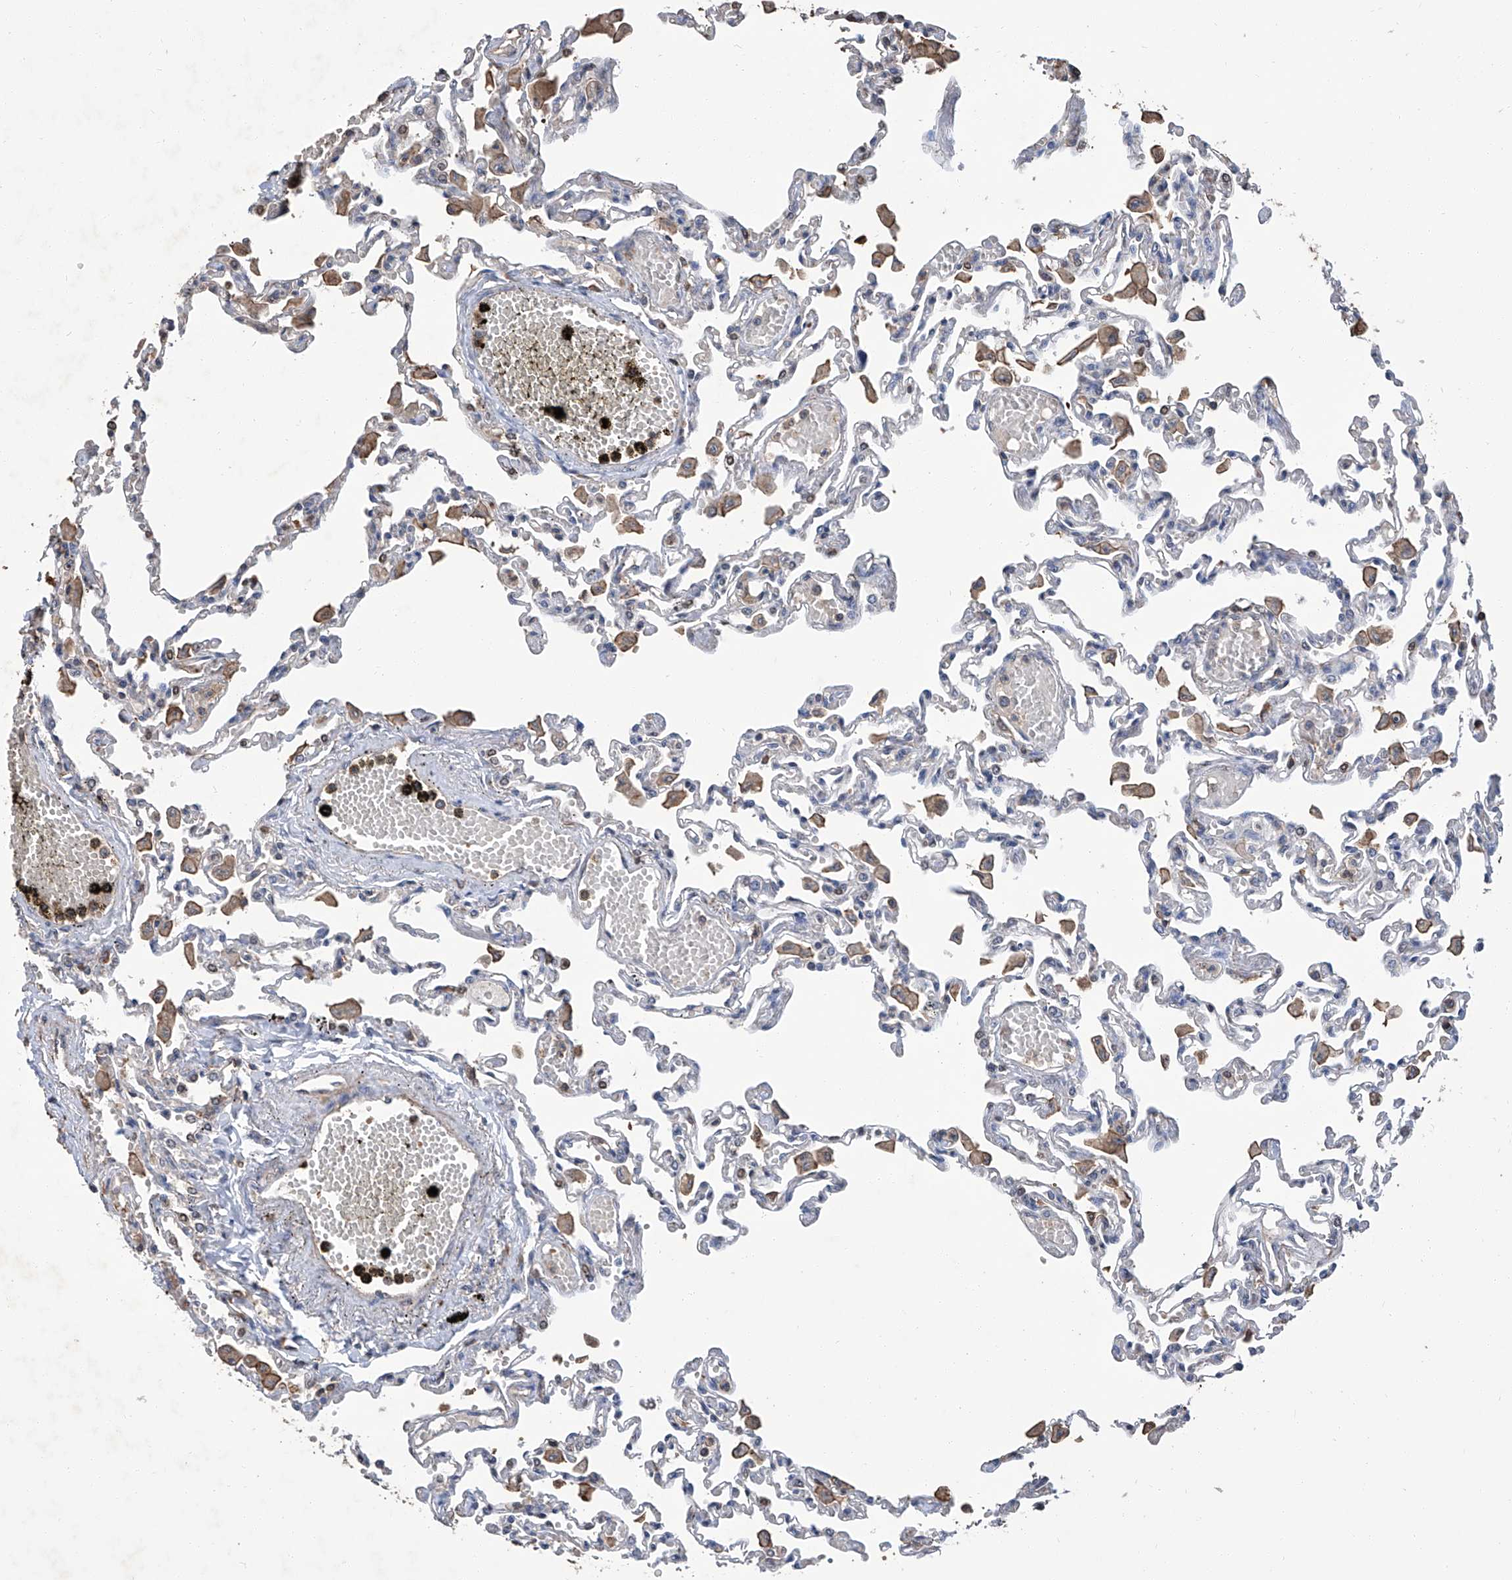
{"staining": {"intensity": "negative", "quantity": "none", "location": "none"}, "tissue": "lung", "cell_type": "Alveolar cells", "image_type": "normal", "snomed": [{"axis": "morphology", "description": "Normal tissue, NOS"}, {"axis": "topography", "description": "Bronchus"}, {"axis": "topography", "description": "Lung"}], "caption": "Protein analysis of benign lung exhibits no significant staining in alveolar cells.", "gene": "GPT", "patient": {"sex": "female", "age": 49}}